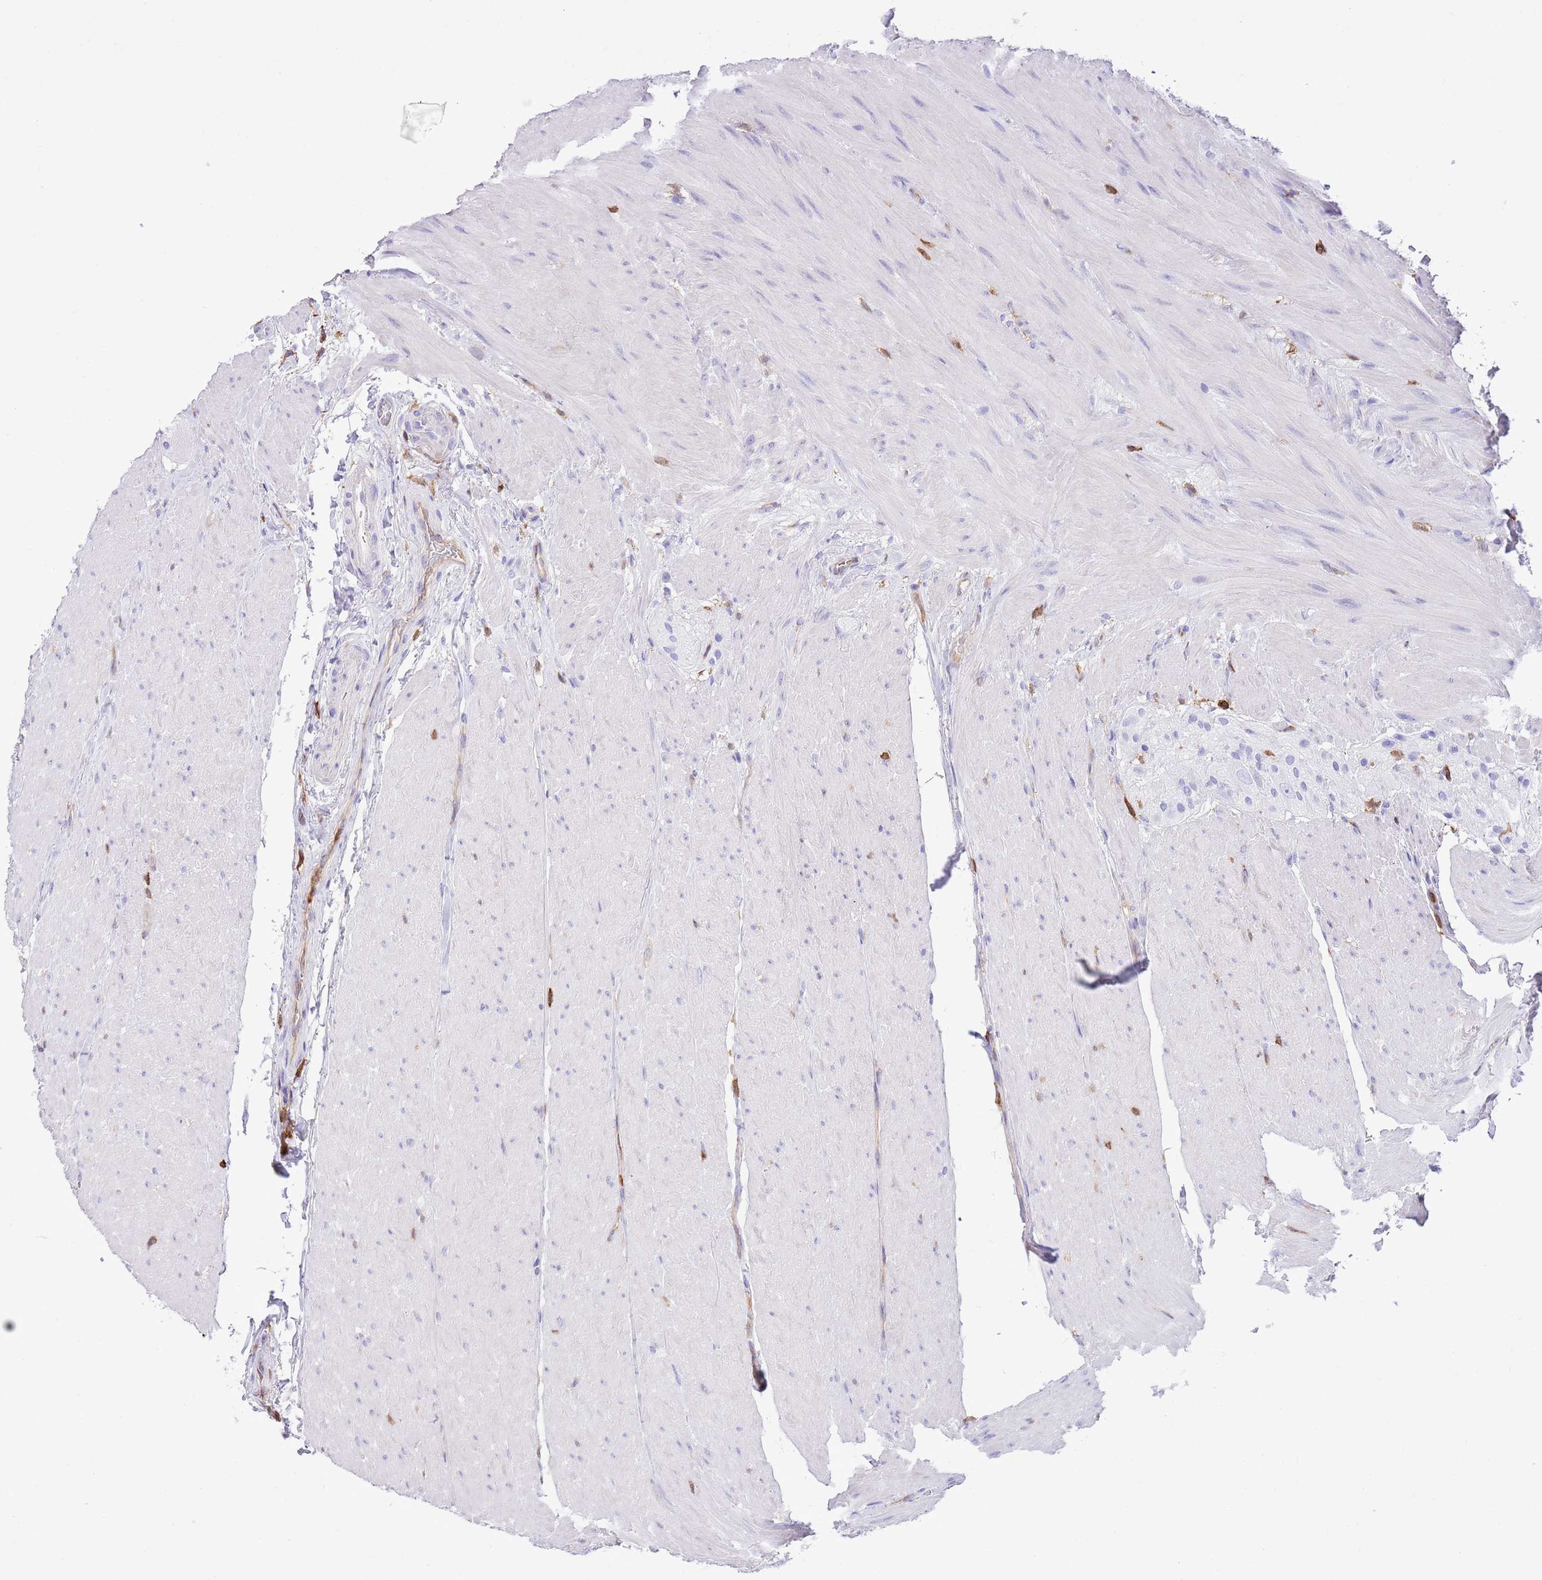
{"staining": {"intensity": "negative", "quantity": "none", "location": "none"}, "tissue": "colon", "cell_type": "Endothelial cells", "image_type": "normal", "snomed": [{"axis": "morphology", "description": "Normal tissue, NOS"}, {"axis": "topography", "description": "Colon"}], "caption": "High magnification brightfield microscopy of unremarkable colon stained with DAB (brown) and counterstained with hematoxylin (blue): endothelial cells show no significant expression. The staining is performed using DAB brown chromogen with nuclei counter-stained in using hematoxylin.", "gene": "EFHD2", "patient": {"sex": "female", "age": 82}}